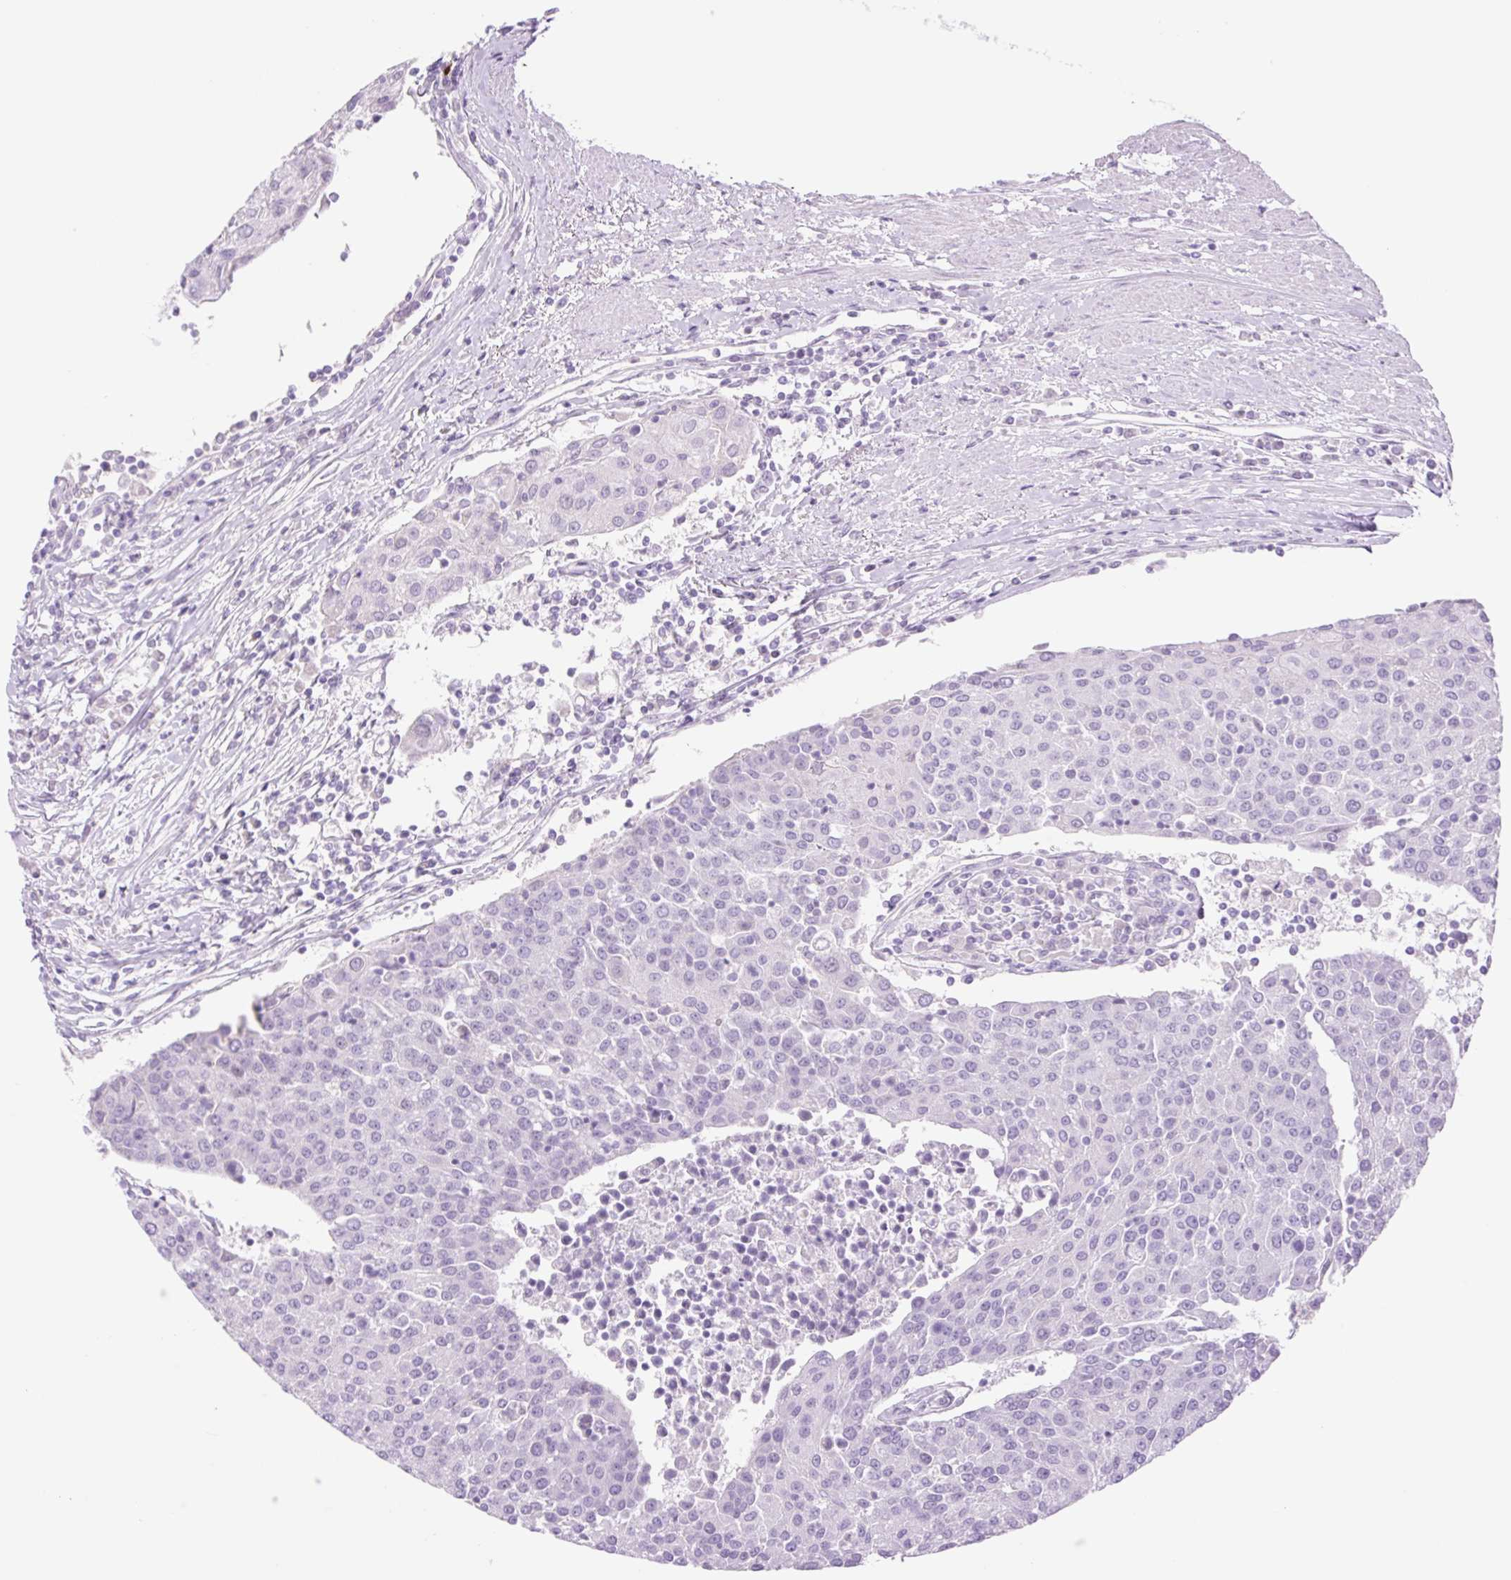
{"staining": {"intensity": "negative", "quantity": "none", "location": "none"}, "tissue": "urothelial cancer", "cell_type": "Tumor cells", "image_type": "cancer", "snomed": [{"axis": "morphology", "description": "Urothelial carcinoma, High grade"}, {"axis": "topography", "description": "Urinary bladder"}], "caption": "Photomicrograph shows no significant protein positivity in tumor cells of urothelial cancer.", "gene": "TBX15", "patient": {"sex": "female", "age": 85}}